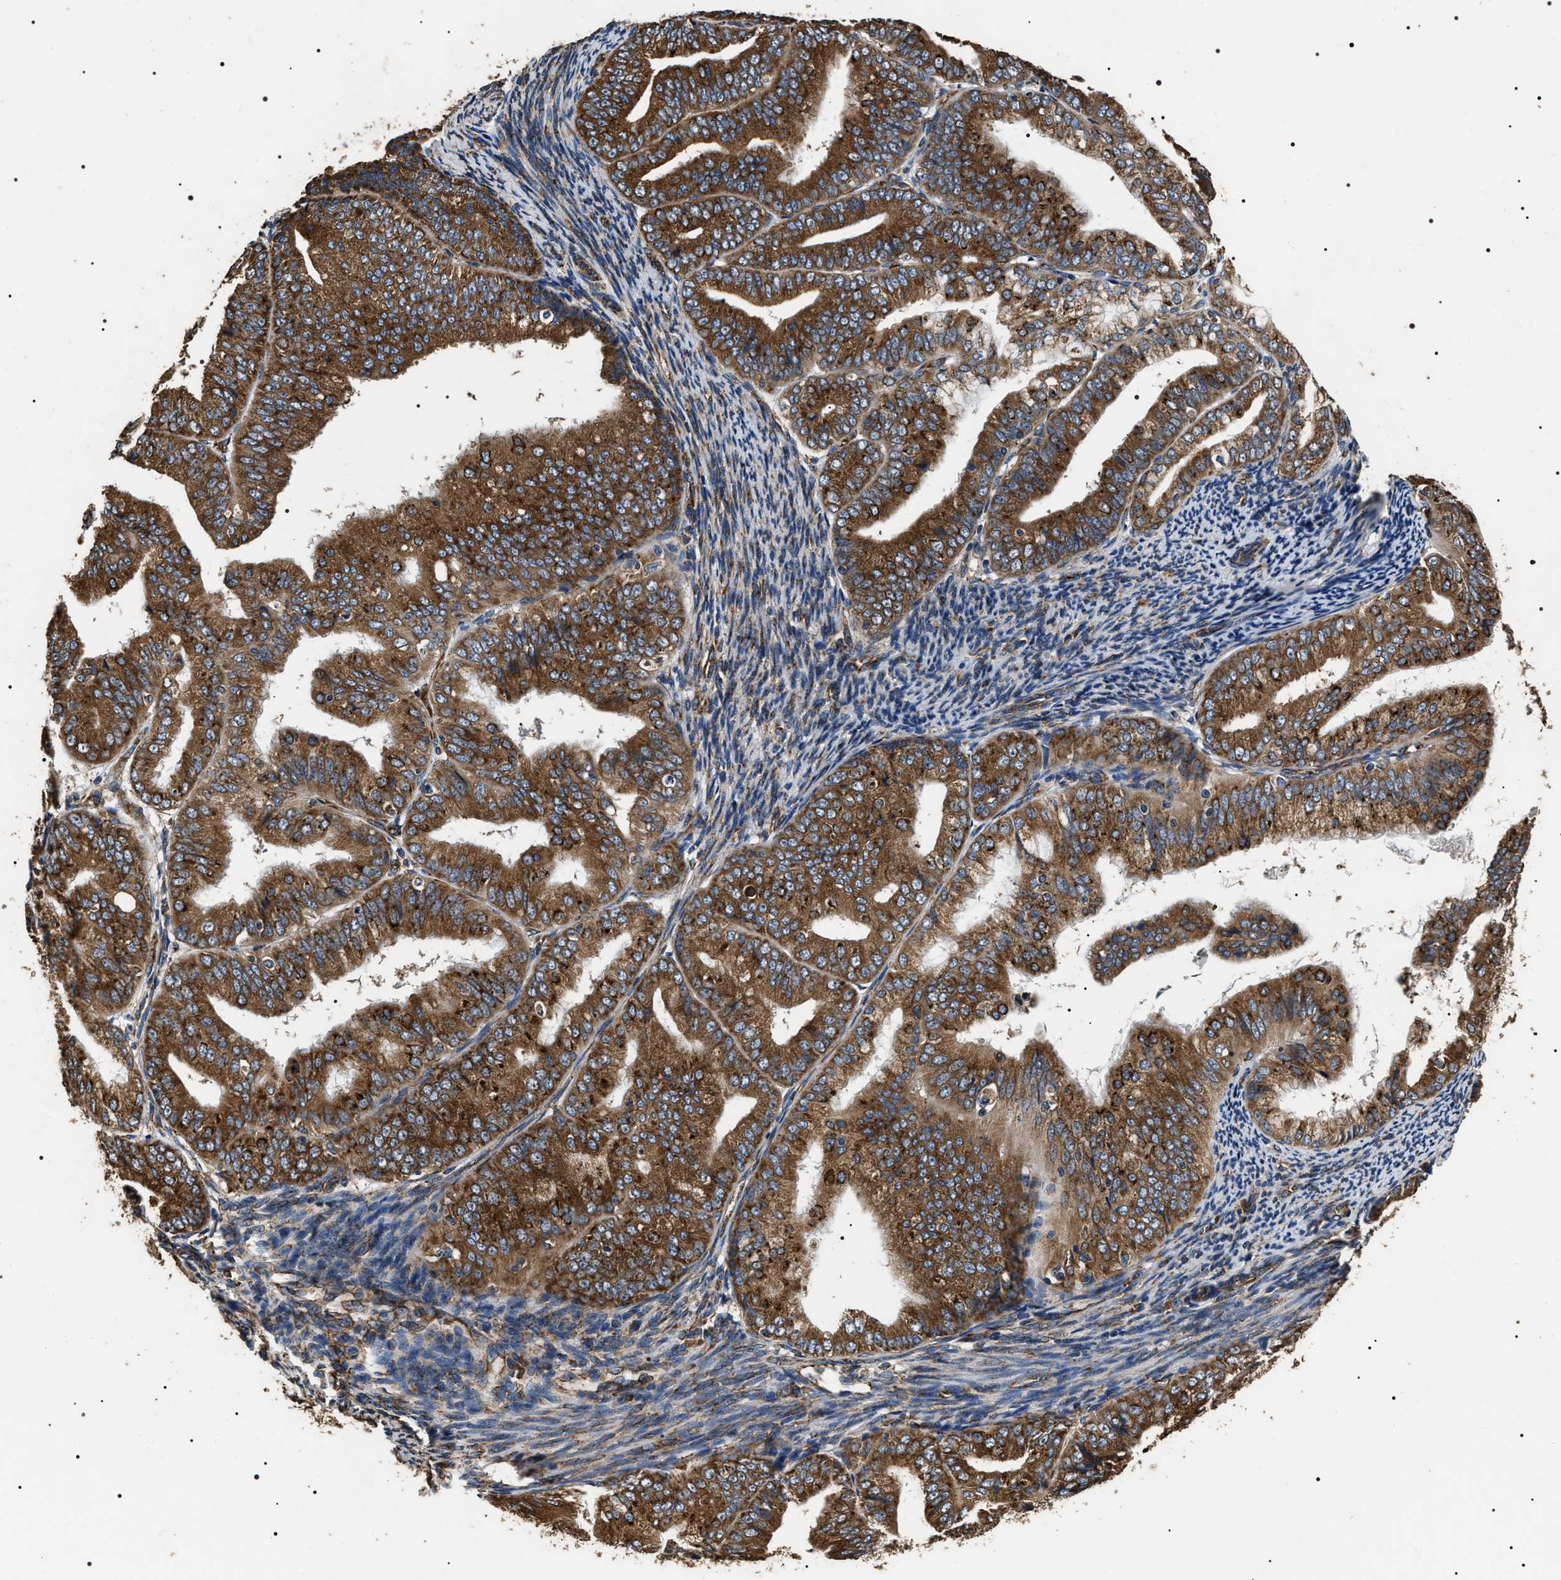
{"staining": {"intensity": "strong", "quantity": ">75%", "location": "cytoplasmic/membranous"}, "tissue": "endometrial cancer", "cell_type": "Tumor cells", "image_type": "cancer", "snomed": [{"axis": "morphology", "description": "Adenocarcinoma, NOS"}, {"axis": "topography", "description": "Endometrium"}], "caption": "This is an image of immunohistochemistry (IHC) staining of adenocarcinoma (endometrial), which shows strong expression in the cytoplasmic/membranous of tumor cells.", "gene": "KTN1", "patient": {"sex": "female", "age": 63}}